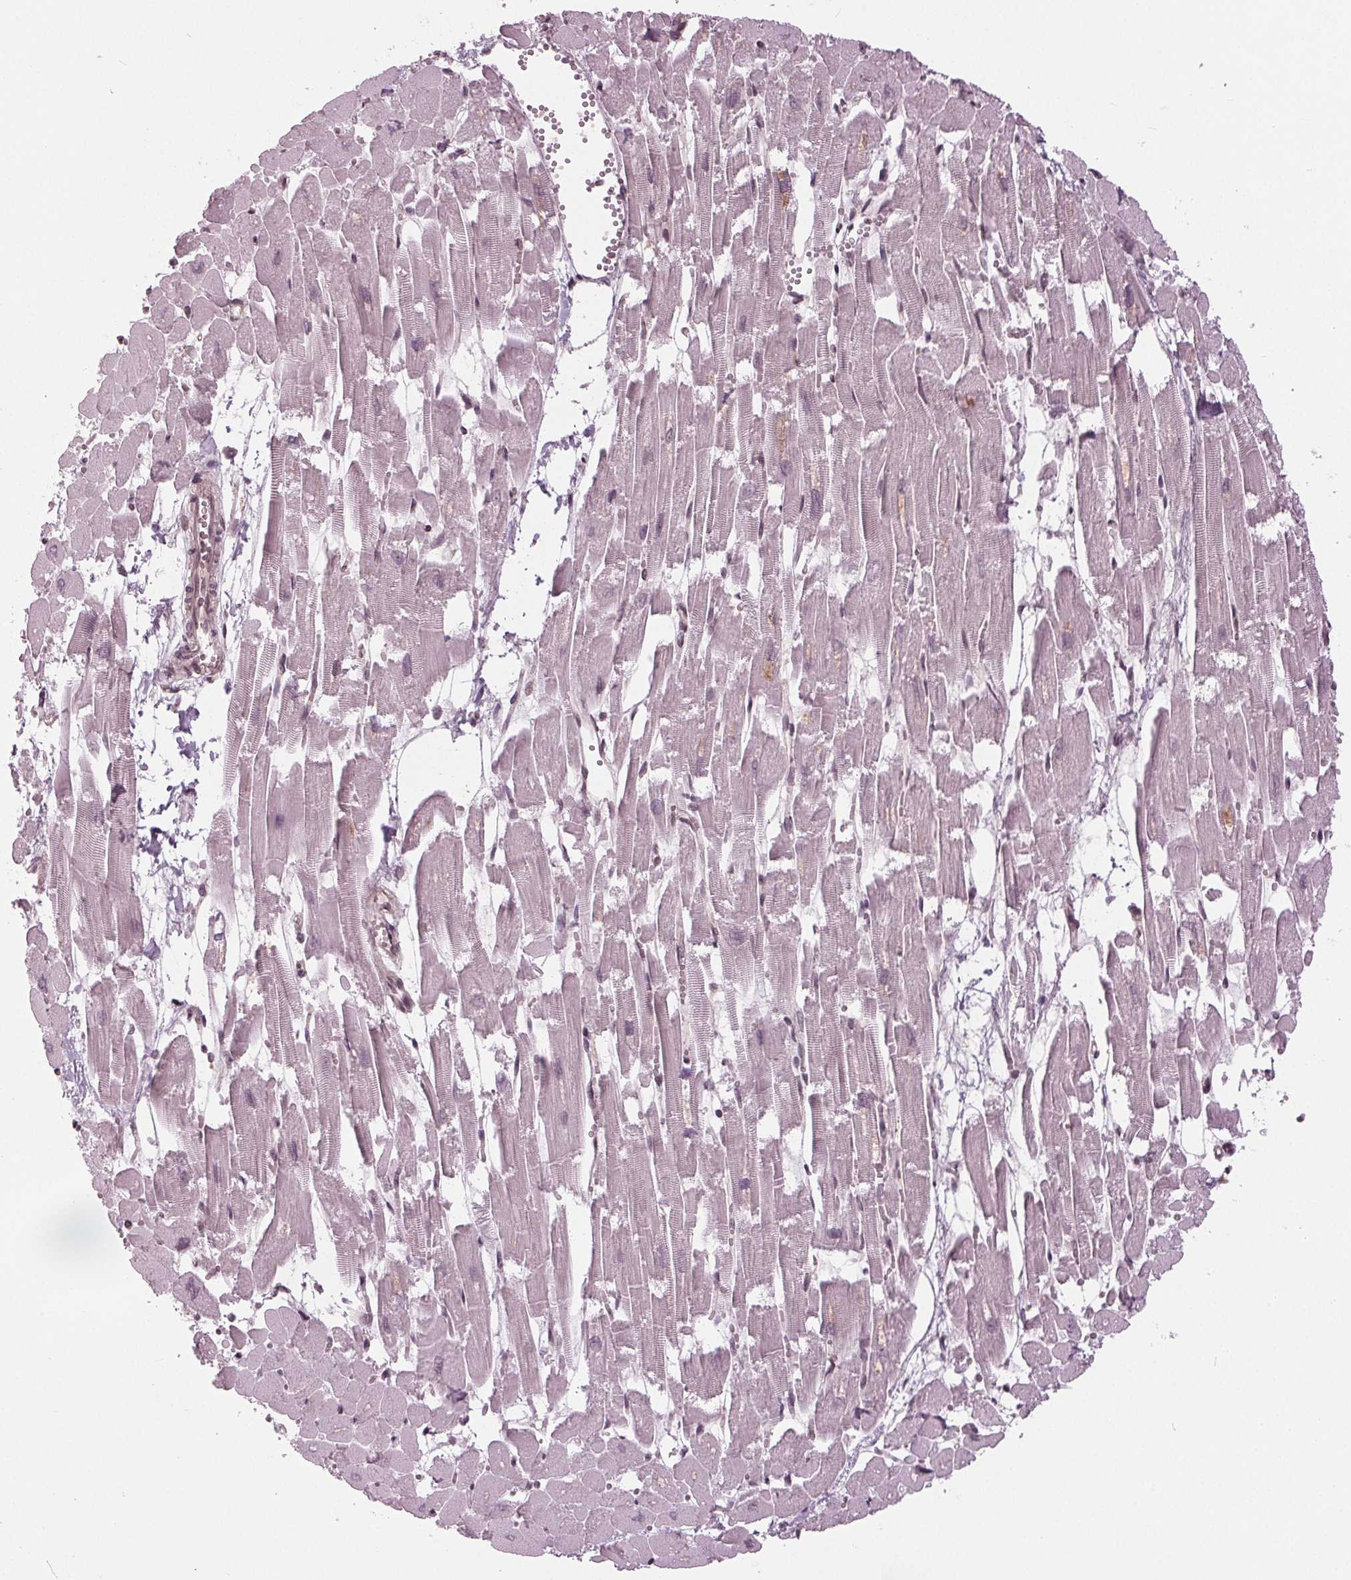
{"staining": {"intensity": "moderate", "quantity": "<25%", "location": "nuclear"}, "tissue": "heart muscle", "cell_type": "Cardiomyocytes", "image_type": "normal", "snomed": [{"axis": "morphology", "description": "Normal tissue, NOS"}, {"axis": "topography", "description": "Heart"}], "caption": "Brown immunohistochemical staining in unremarkable heart muscle exhibits moderate nuclear expression in approximately <25% of cardiomyocytes.", "gene": "LSM2", "patient": {"sex": "female", "age": 52}}